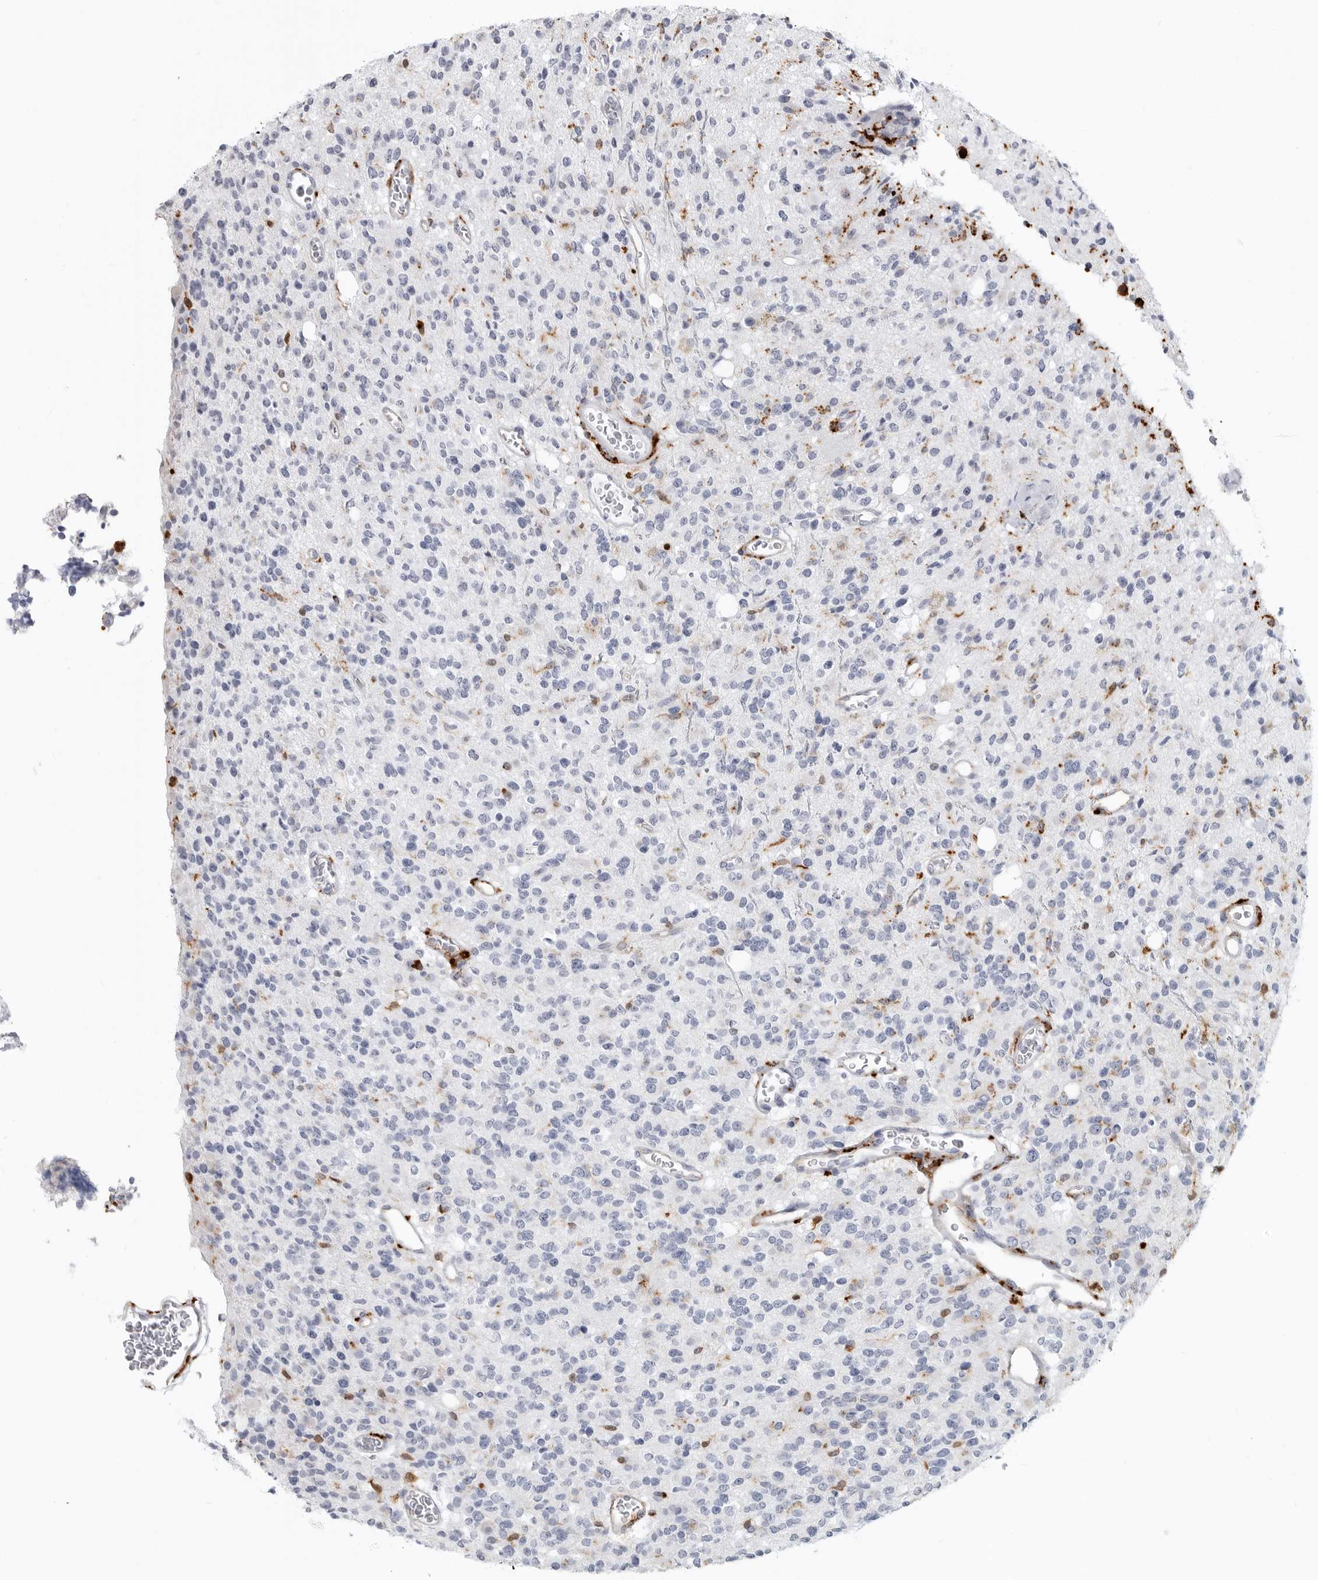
{"staining": {"intensity": "negative", "quantity": "none", "location": "none"}, "tissue": "glioma", "cell_type": "Tumor cells", "image_type": "cancer", "snomed": [{"axis": "morphology", "description": "Glioma, malignant, High grade"}, {"axis": "topography", "description": "Brain"}], "caption": "DAB (3,3'-diaminobenzidine) immunohistochemical staining of glioma displays no significant positivity in tumor cells. Nuclei are stained in blue.", "gene": "IFI30", "patient": {"sex": "male", "age": 34}}